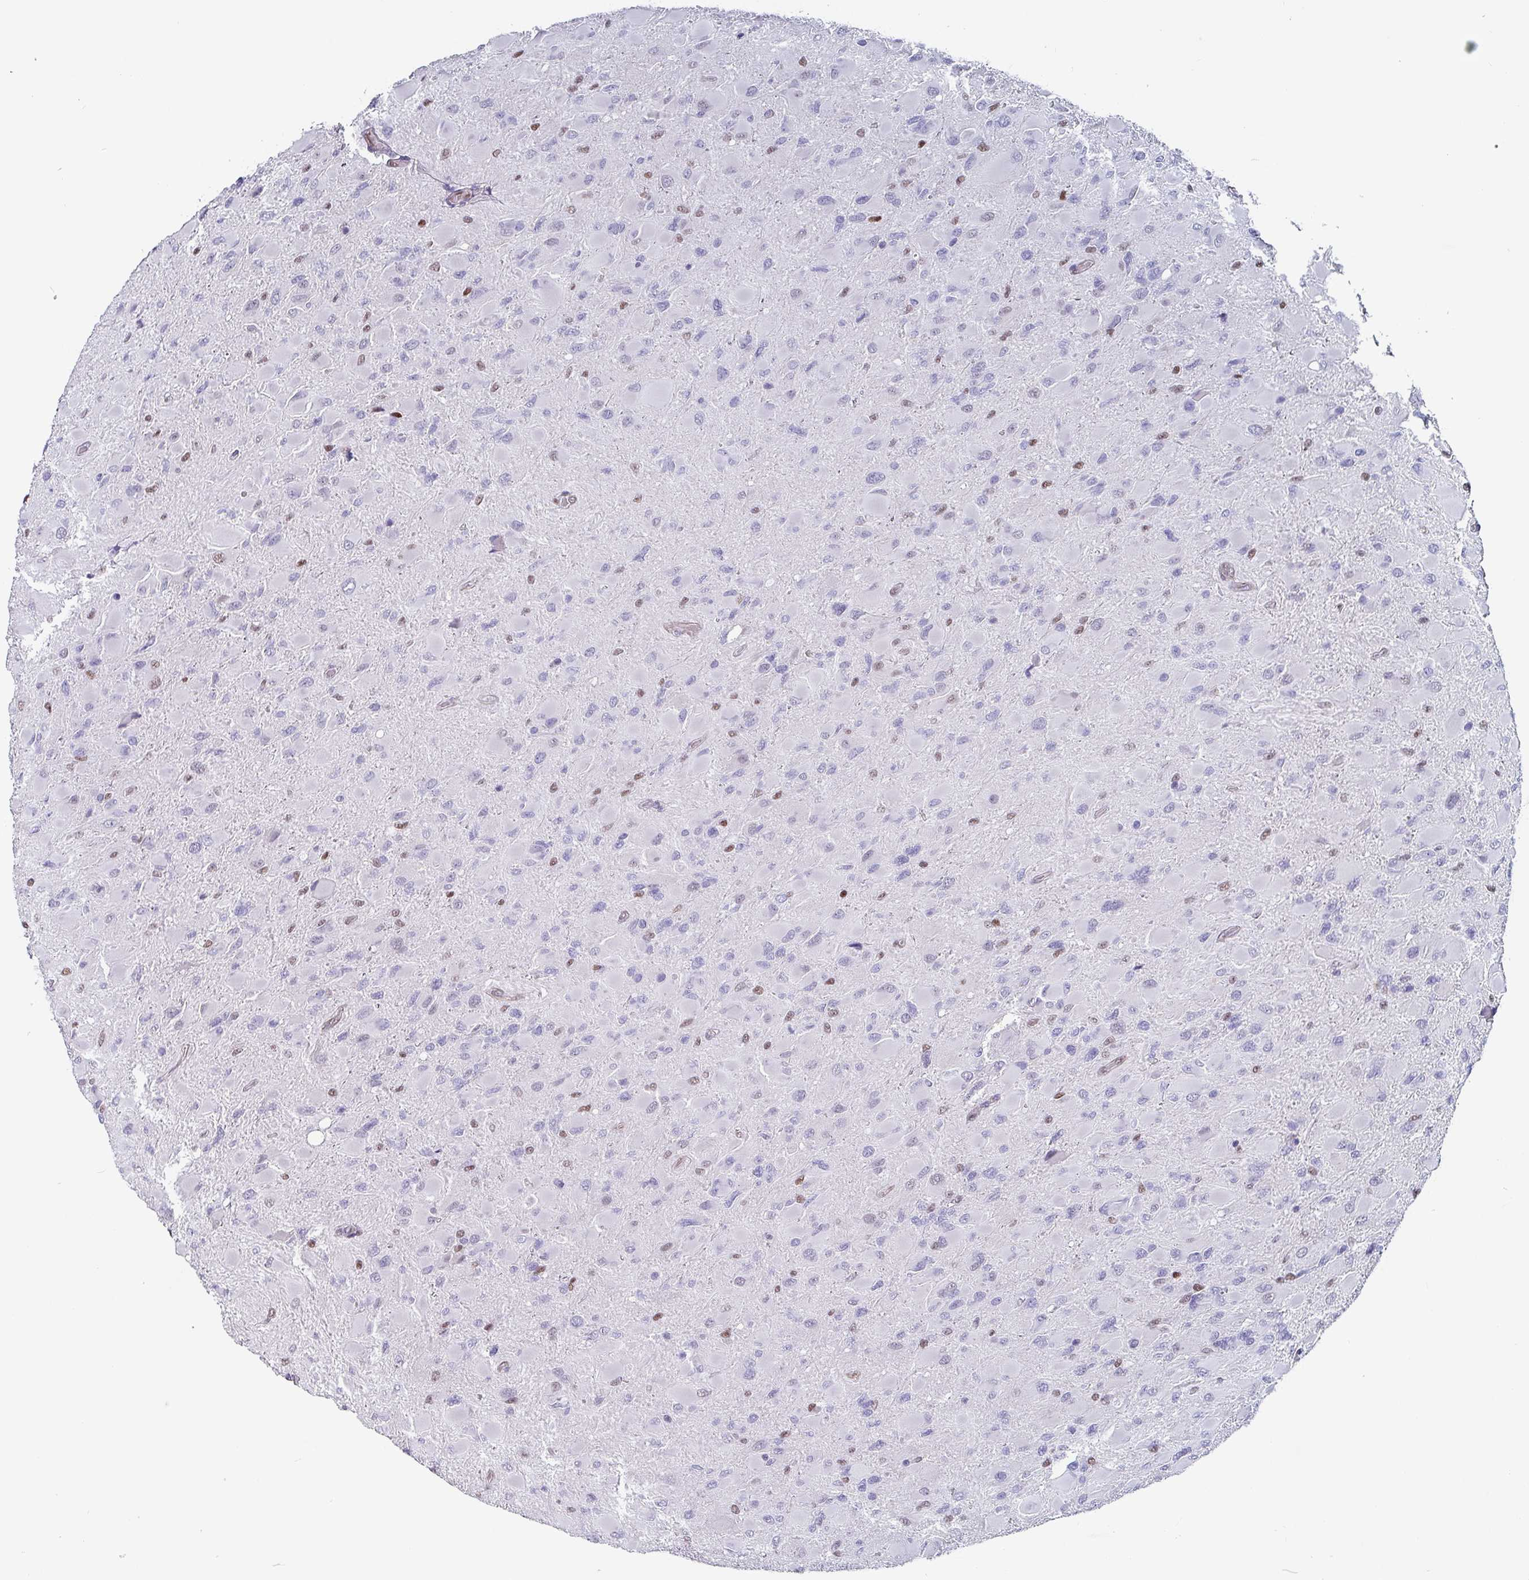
{"staining": {"intensity": "negative", "quantity": "none", "location": "none"}, "tissue": "glioma", "cell_type": "Tumor cells", "image_type": "cancer", "snomed": [{"axis": "morphology", "description": "Glioma, malignant, High grade"}, {"axis": "topography", "description": "Cerebral cortex"}], "caption": "A high-resolution image shows IHC staining of glioma, which exhibits no significant staining in tumor cells.", "gene": "ZNF816-ZNF321P", "patient": {"sex": "female", "age": 36}}